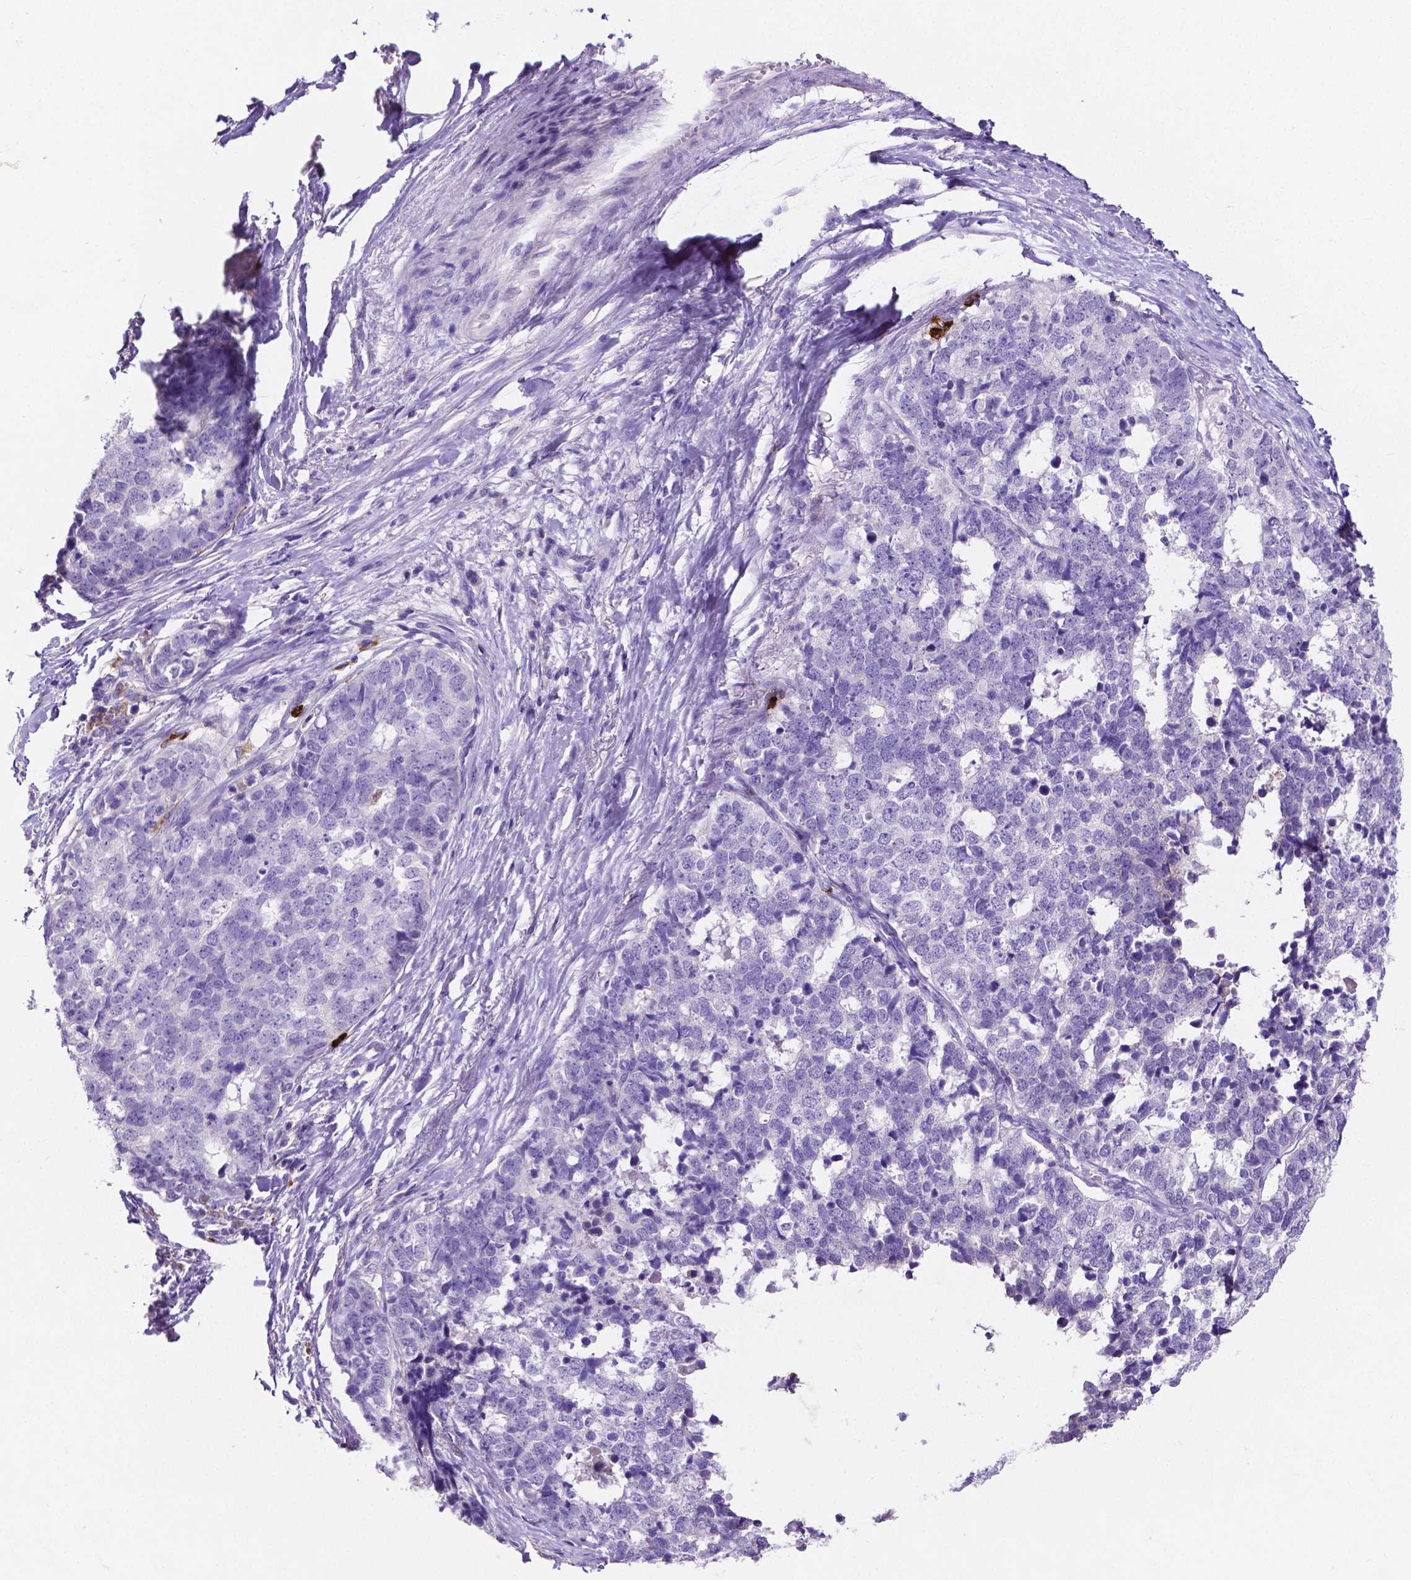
{"staining": {"intensity": "negative", "quantity": "none", "location": "none"}, "tissue": "stomach cancer", "cell_type": "Tumor cells", "image_type": "cancer", "snomed": [{"axis": "morphology", "description": "Adenocarcinoma, NOS"}, {"axis": "topography", "description": "Stomach"}], "caption": "The micrograph demonstrates no staining of tumor cells in stomach cancer (adenocarcinoma).", "gene": "MMP9", "patient": {"sex": "male", "age": 69}}